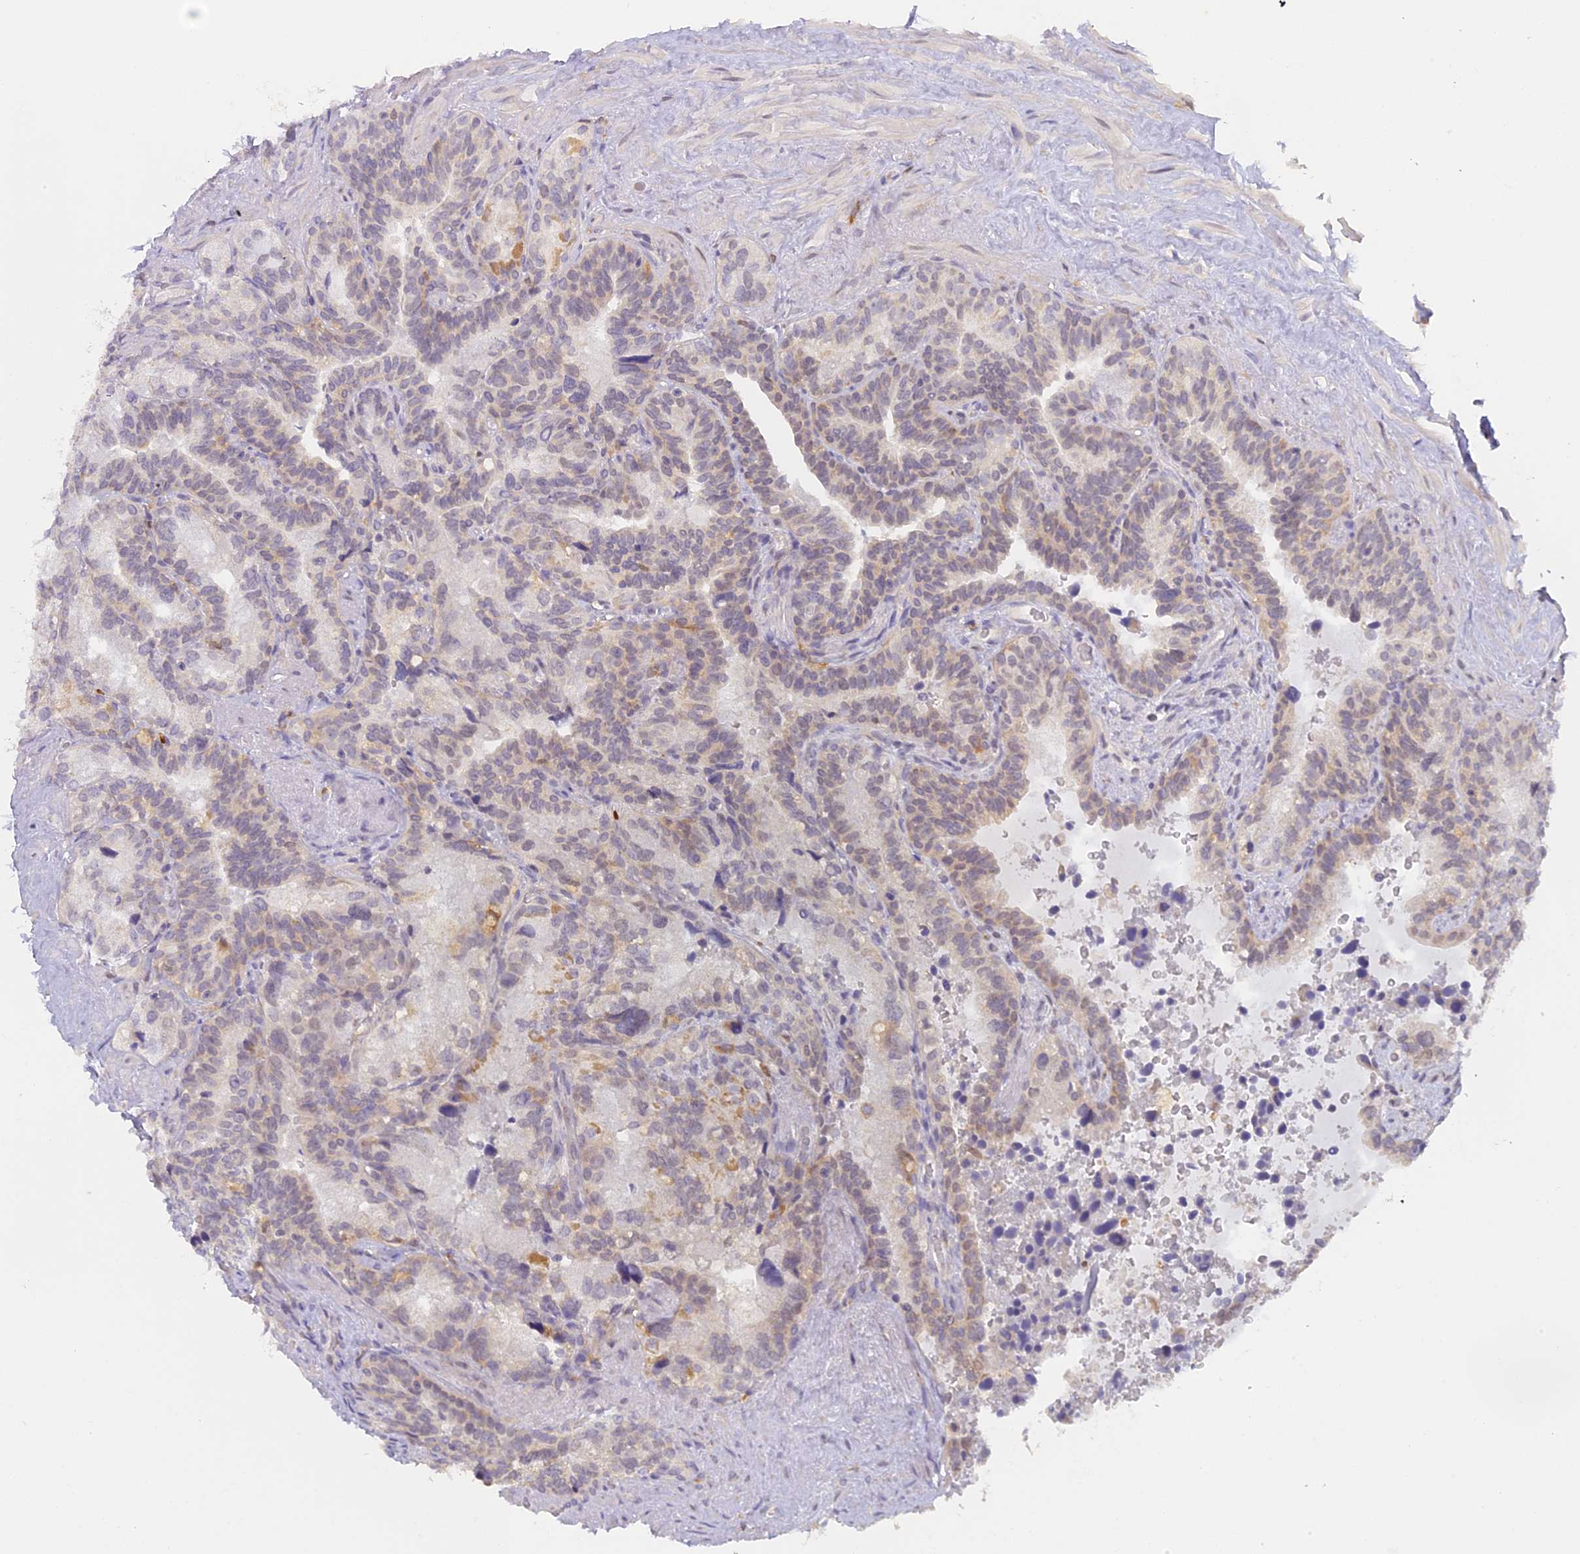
{"staining": {"intensity": "weak", "quantity": "<25%", "location": "cytoplasmic/membranous"}, "tissue": "seminal vesicle", "cell_type": "Glandular cells", "image_type": "normal", "snomed": [{"axis": "morphology", "description": "Normal tissue, NOS"}, {"axis": "topography", "description": "Seminal veicle"}], "caption": "This micrograph is of benign seminal vesicle stained with immunohistochemistry to label a protein in brown with the nuclei are counter-stained blue. There is no expression in glandular cells. The staining was performed using DAB to visualize the protein expression in brown, while the nuclei were stained in blue with hematoxylin (Magnification: 20x).", "gene": "NCF4", "patient": {"sex": "male", "age": 68}}